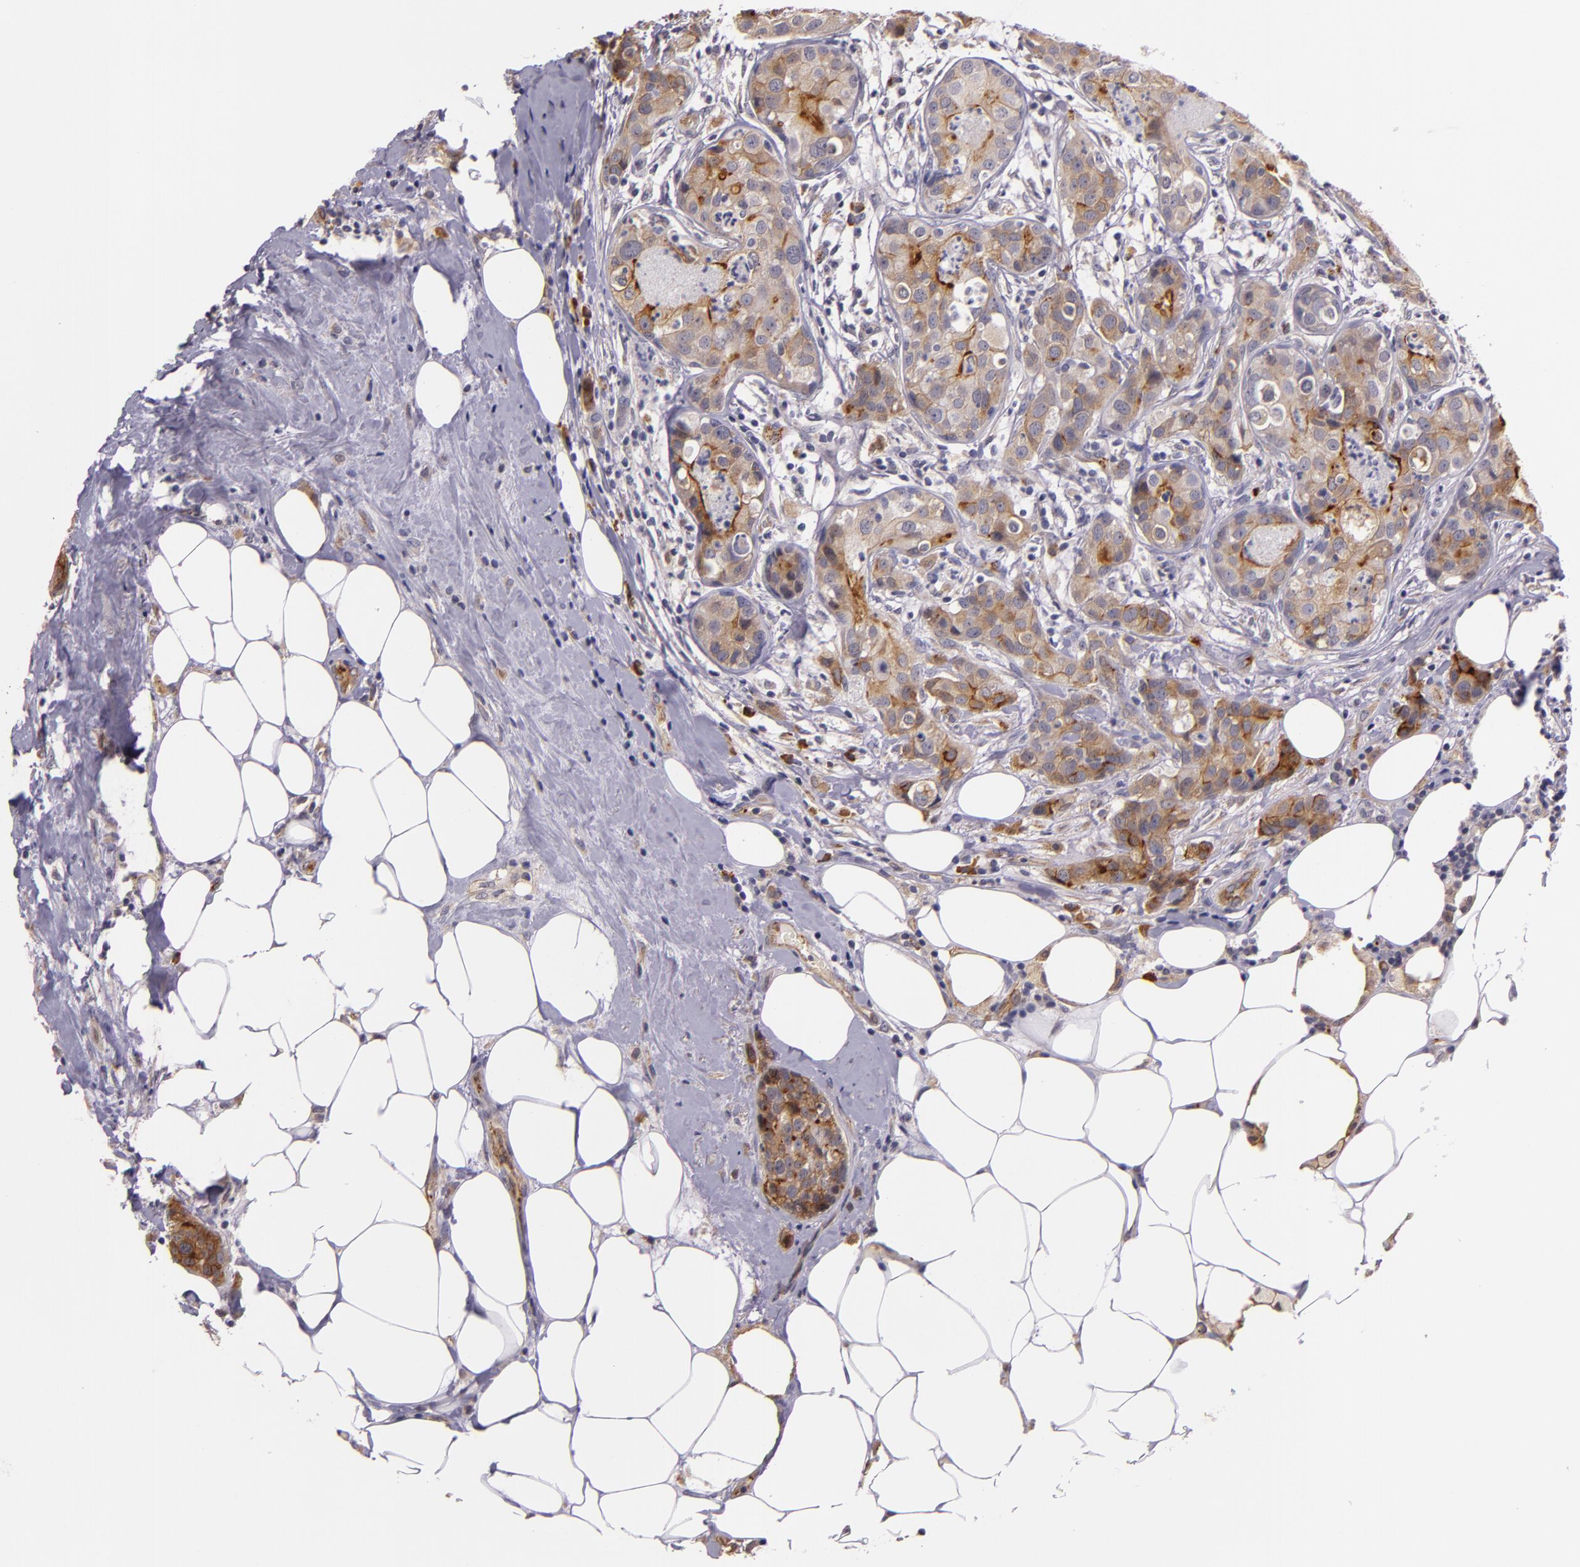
{"staining": {"intensity": "strong", "quantity": "<25%", "location": "cytoplasmic/membranous"}, "tissue": "breast cancer", "cell_type": "Tumor cells", "image_type": "cancer", "snomed": [{"axis": "morphology", "description": "Duct carcinoma"}, {"axis": "topography", "description": "Breast"}], "caption": "Breast cancer (infiltrating ductal carcinoma) was stained to show a protein in brown. There is medium levels of strong cytoplasmic/membranous positivity in about <25% of tumor cells.", "gene": "SYTL4", "patient": {"sex": "female", "age": 45}}